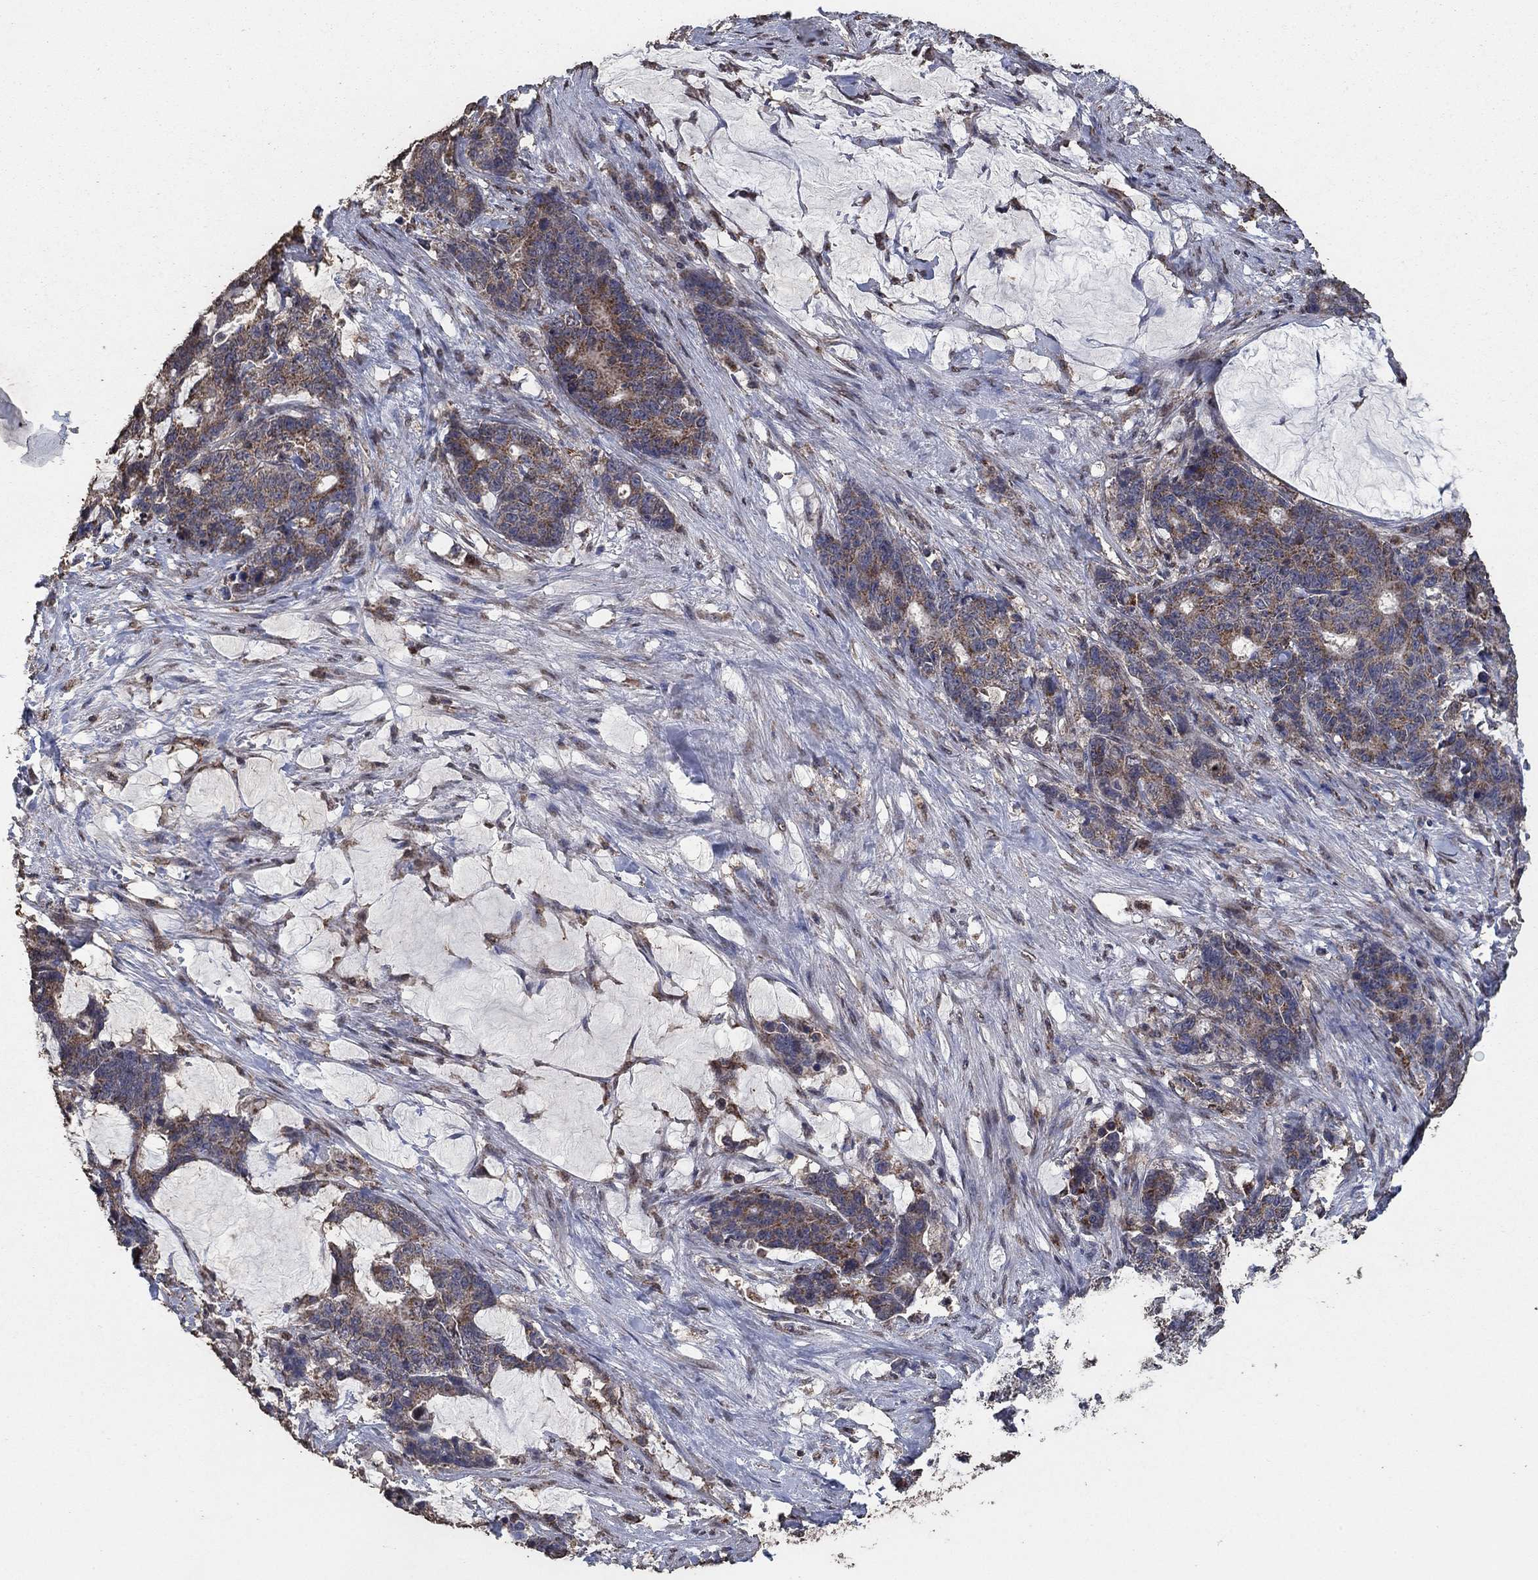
{"staining": {"intensity": "strong", "quantity": "25%-75%", "location": "cytoplasmic/membranous"}, "tissue": "stomach cancer", "cell_type": "Tumor cells", "image_type": "cancer", "snomed": [{"axis": "morphology", "description": "Normal tissue, NOS"}, {"axis": "morphology", "description": "Adenocarcinoma, NOS"}, {"axis": "topography", "description": "Stomach"}], "caption": "Immunohistochemical staining of human stomach cancer (adenocarcinoma) exhibits strong cytoplasmic/membranous protein expression in about 25%-75% of tumor cells. (Stains: DAB (3,3'-diaminobenzidine) in brown, nuclei in blue, Microscopy: brightfield microscopy at high magnification).", "gene": "MRPS24", "patient": {"sex": "female", "age": 64}}